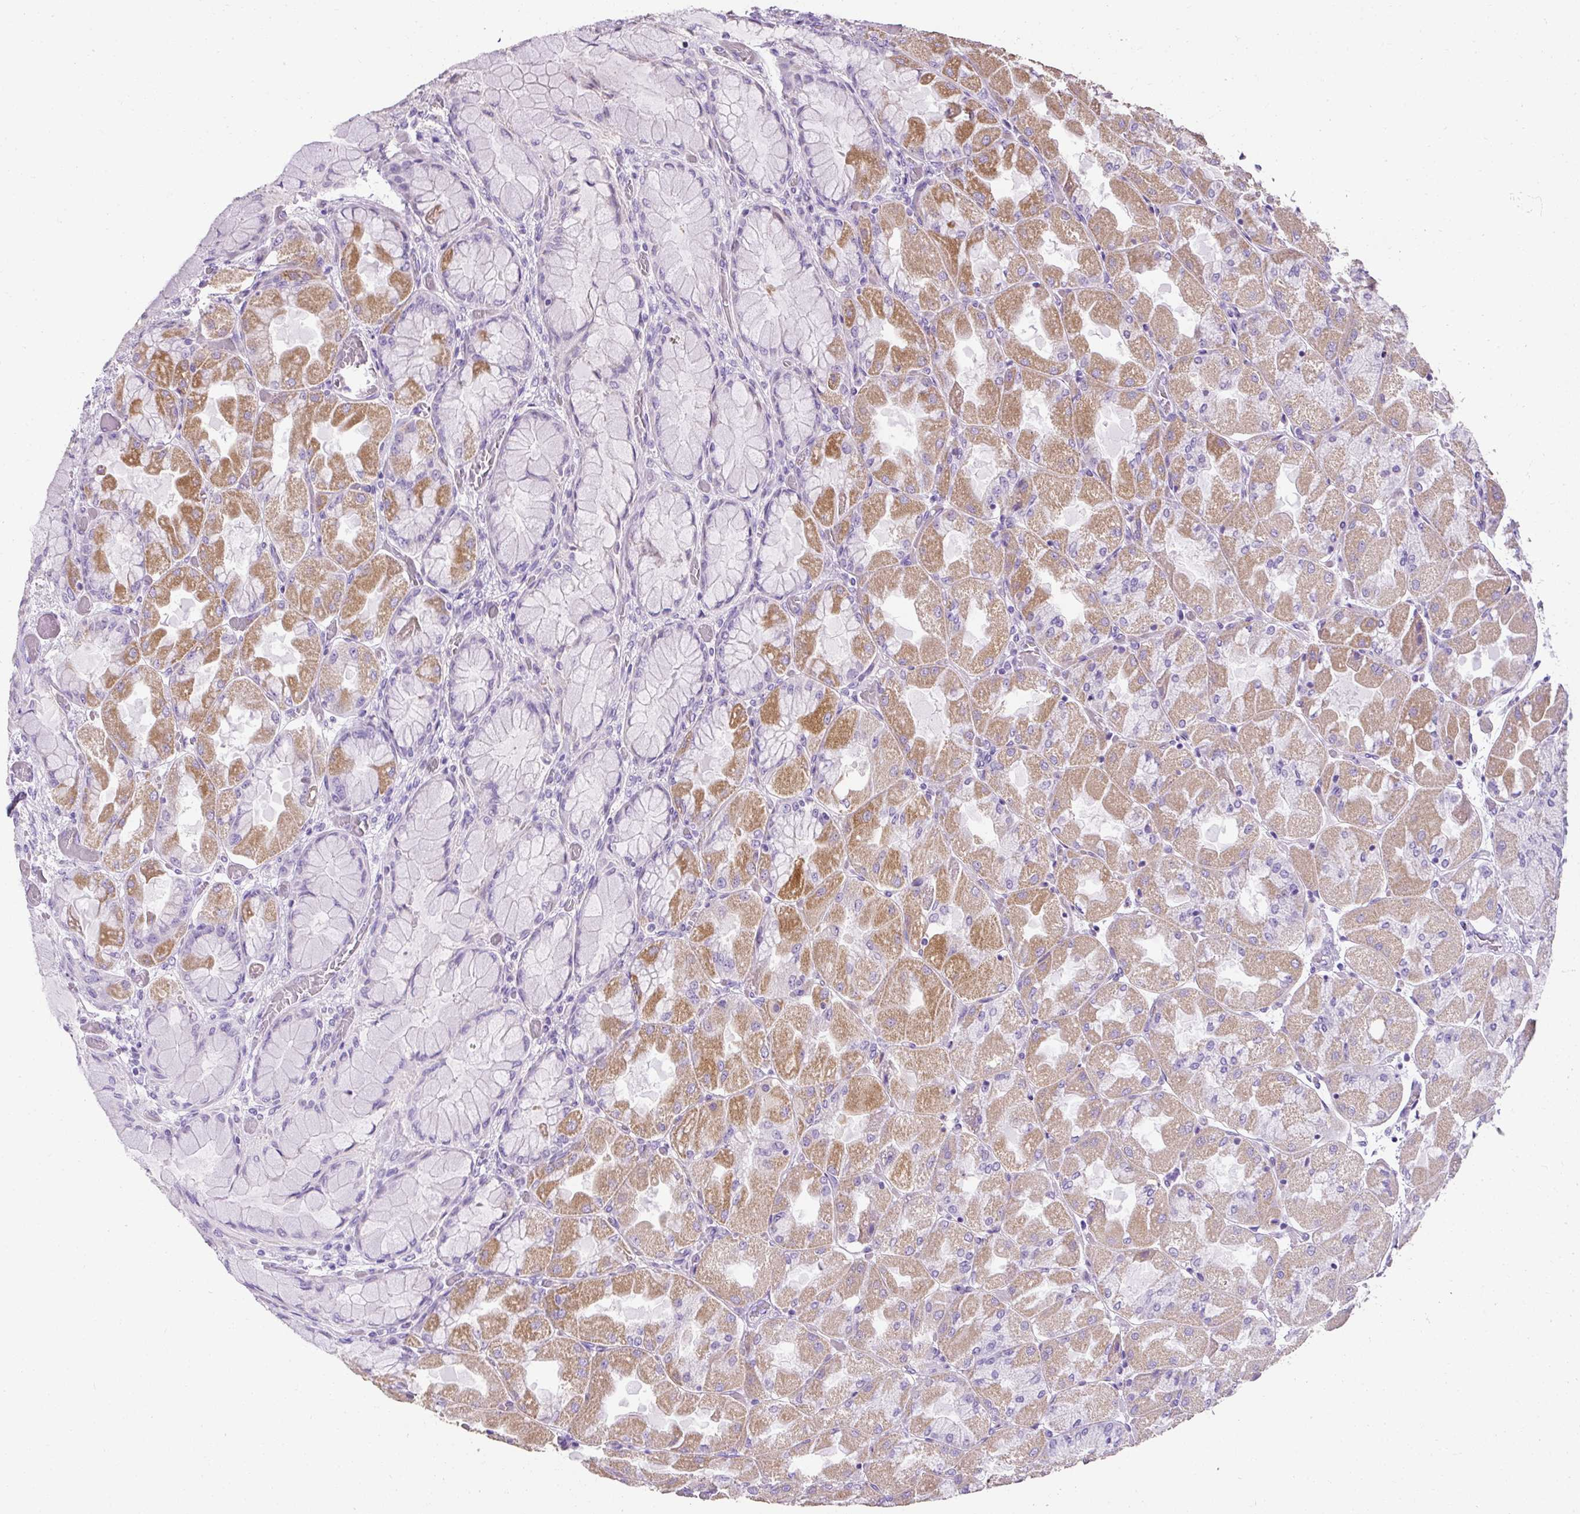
{"staining": {"intensity": "moderate", "quantity": "25%-75%", "location": "cytoplasmic/membranous"}, "tissue": "stomach", "cell_type": "Glandular cells", "image_type": "normal", "snomed": [{"axis": "morphology", "description": "Normal tissue, NOS"}, {"axis": "topography", "description": "Stomach"}], "caption": "The histopathology image exhibits immunohistochemical staining of benign stomach. There is moderate cytoplasmic/membranous staining is identified in approximately 25%-75% of glandular cells.", "gene": "C2CD4C", "patient": {"sex": "female", "age": 61}}